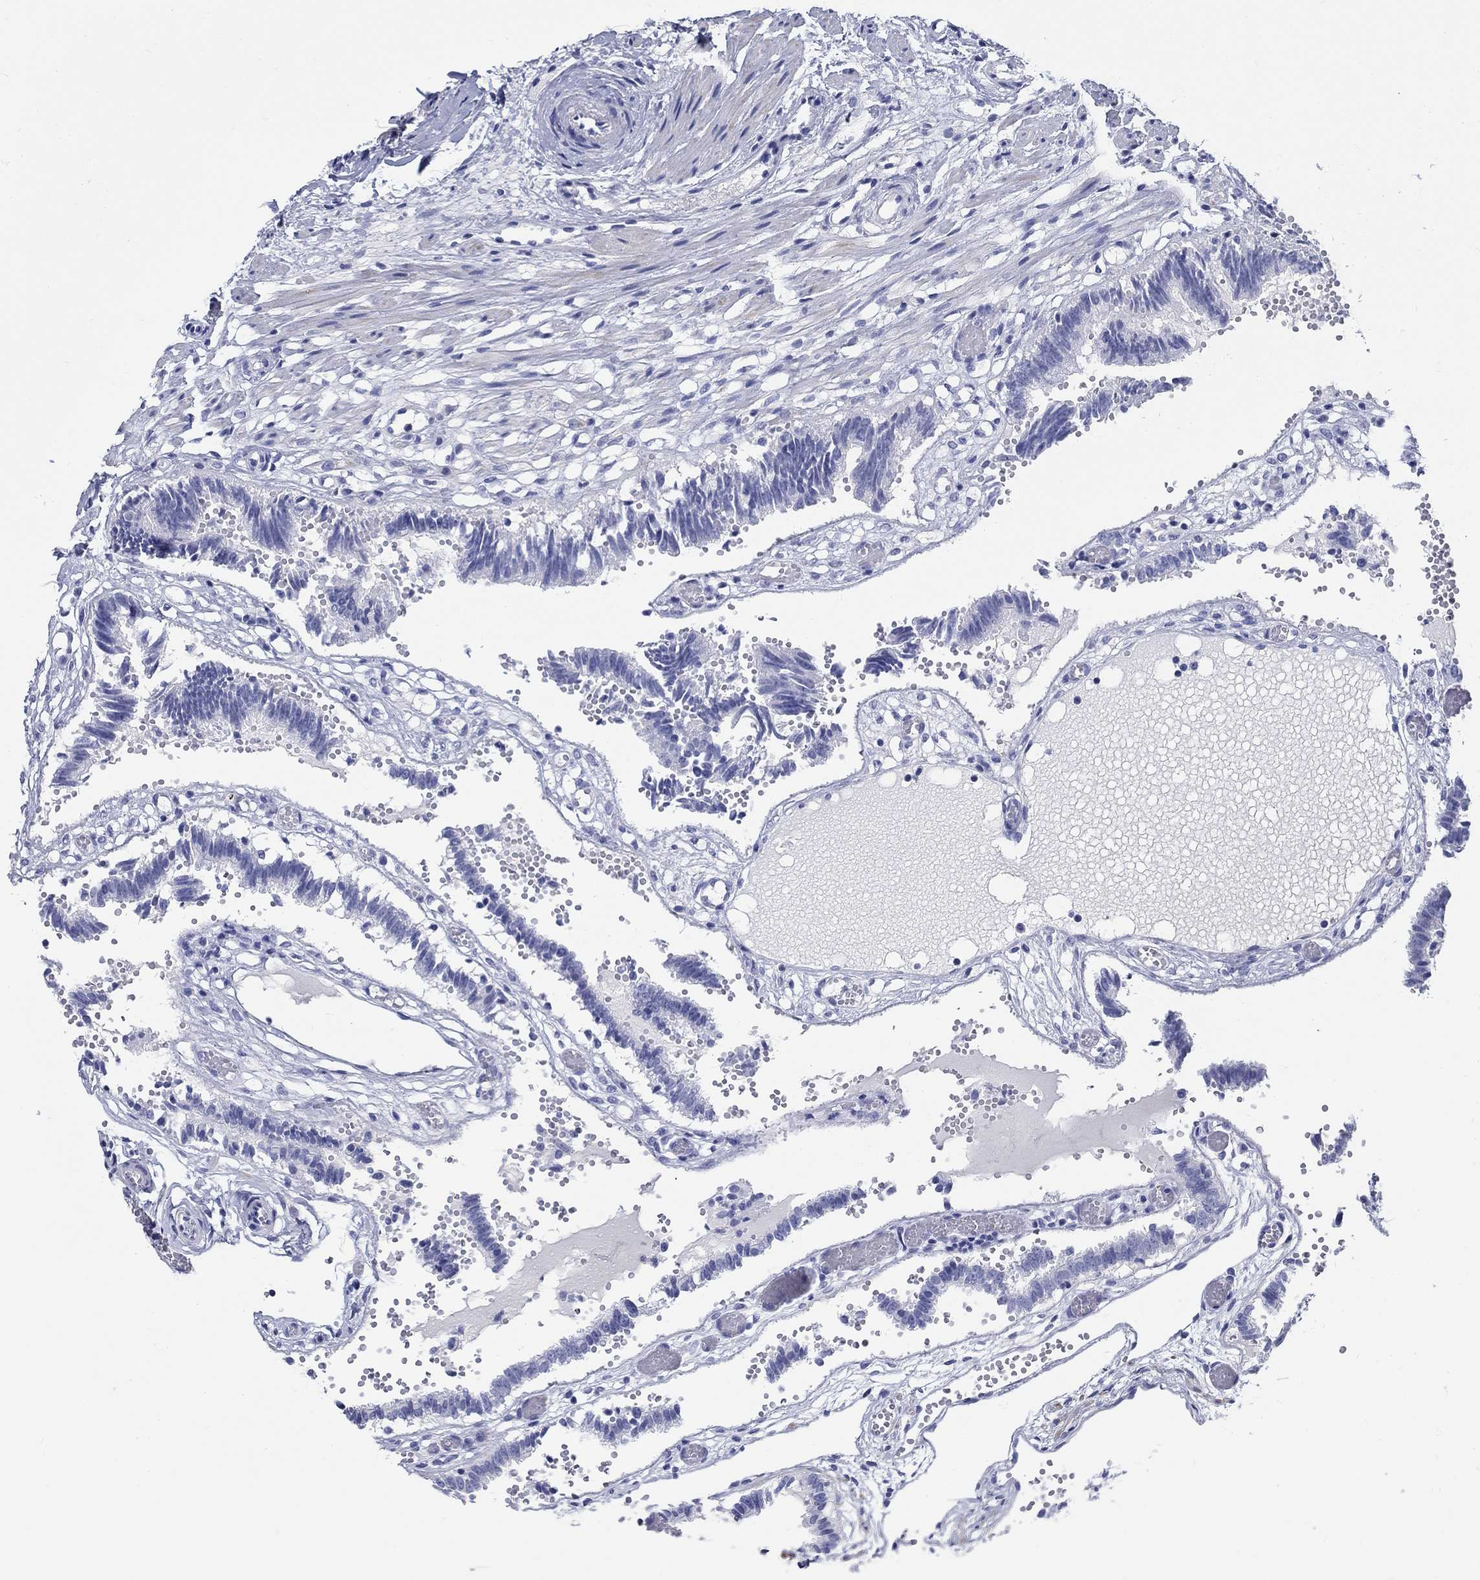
{"staining": {"intensity": "negative", "quantity": "none", "location": "none"}, "tissue": "fallopian tube", "cell_type": "Glandular cells", "image_type": "normal", "snomed": [{"axis": "morphology", "description": "Normal tissue, NOS"}, {"axis": "topography", "description": "Fallopian tube"}], "caption": "This is an immunohistochemistry image of normal fallopian tube. There is no positivity in glandular cells.", "gene": "CRYGS", "patient": {"sex": "female", "age": 37}}